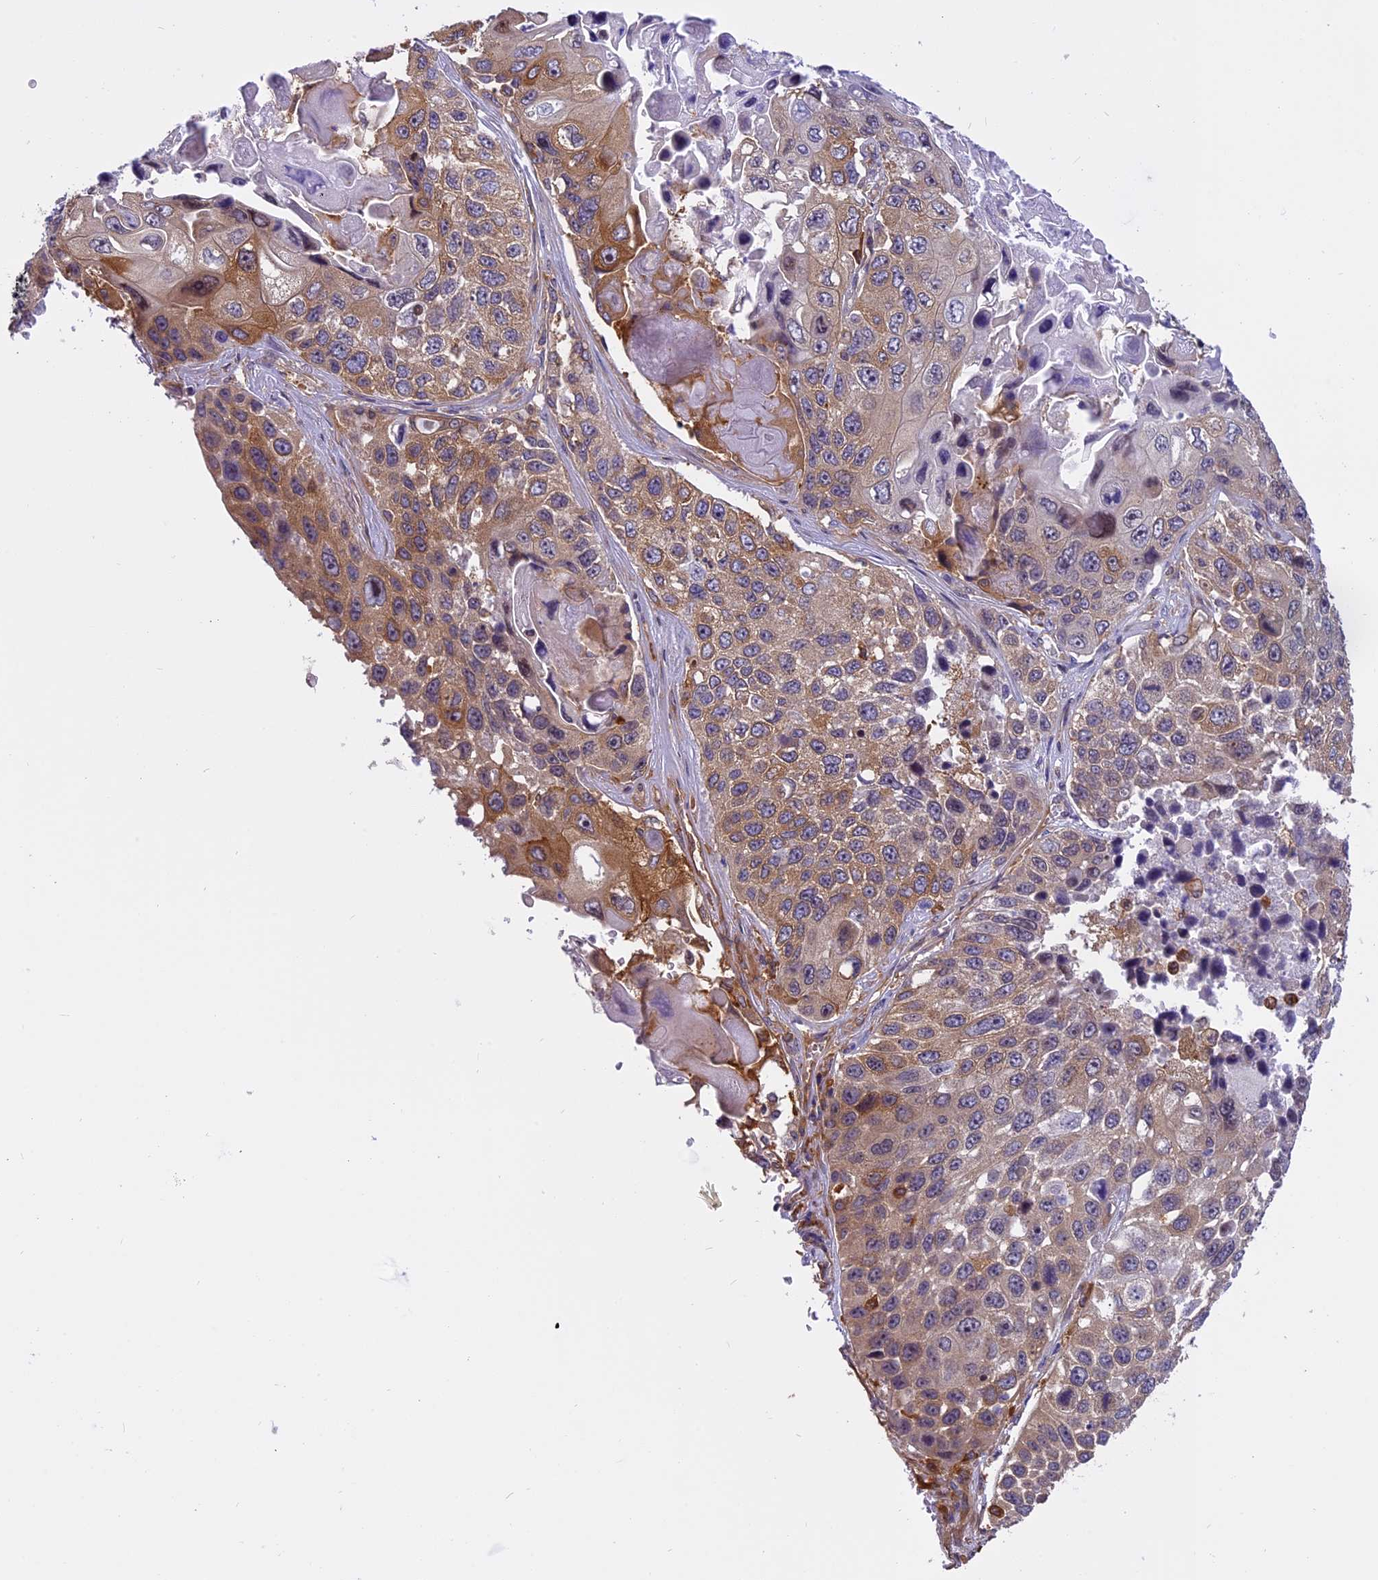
{"staining": {"intensity": "moderate", "quantity": ">75%", "location": "cytoplasmic/membranous"}, "tissue": "lung cancer", "cell_type": "Tumor cells", "image_type": "cancer", "snomed": [{"axis": "morphology", "description": "Squamous cell carcinoma, NOS"}, {"axis": "topography", "description": "Lung"}], "caption": "A micrograph of lung cancer (squamous cell carcinoma) stained for a protein reveals moderate cytoplasmic/membranous brown staining in tumor cells. Nuclei are stained in blue.", "gene": "EHBP1L1", "patient": {"sex": "male", "age": 61}}